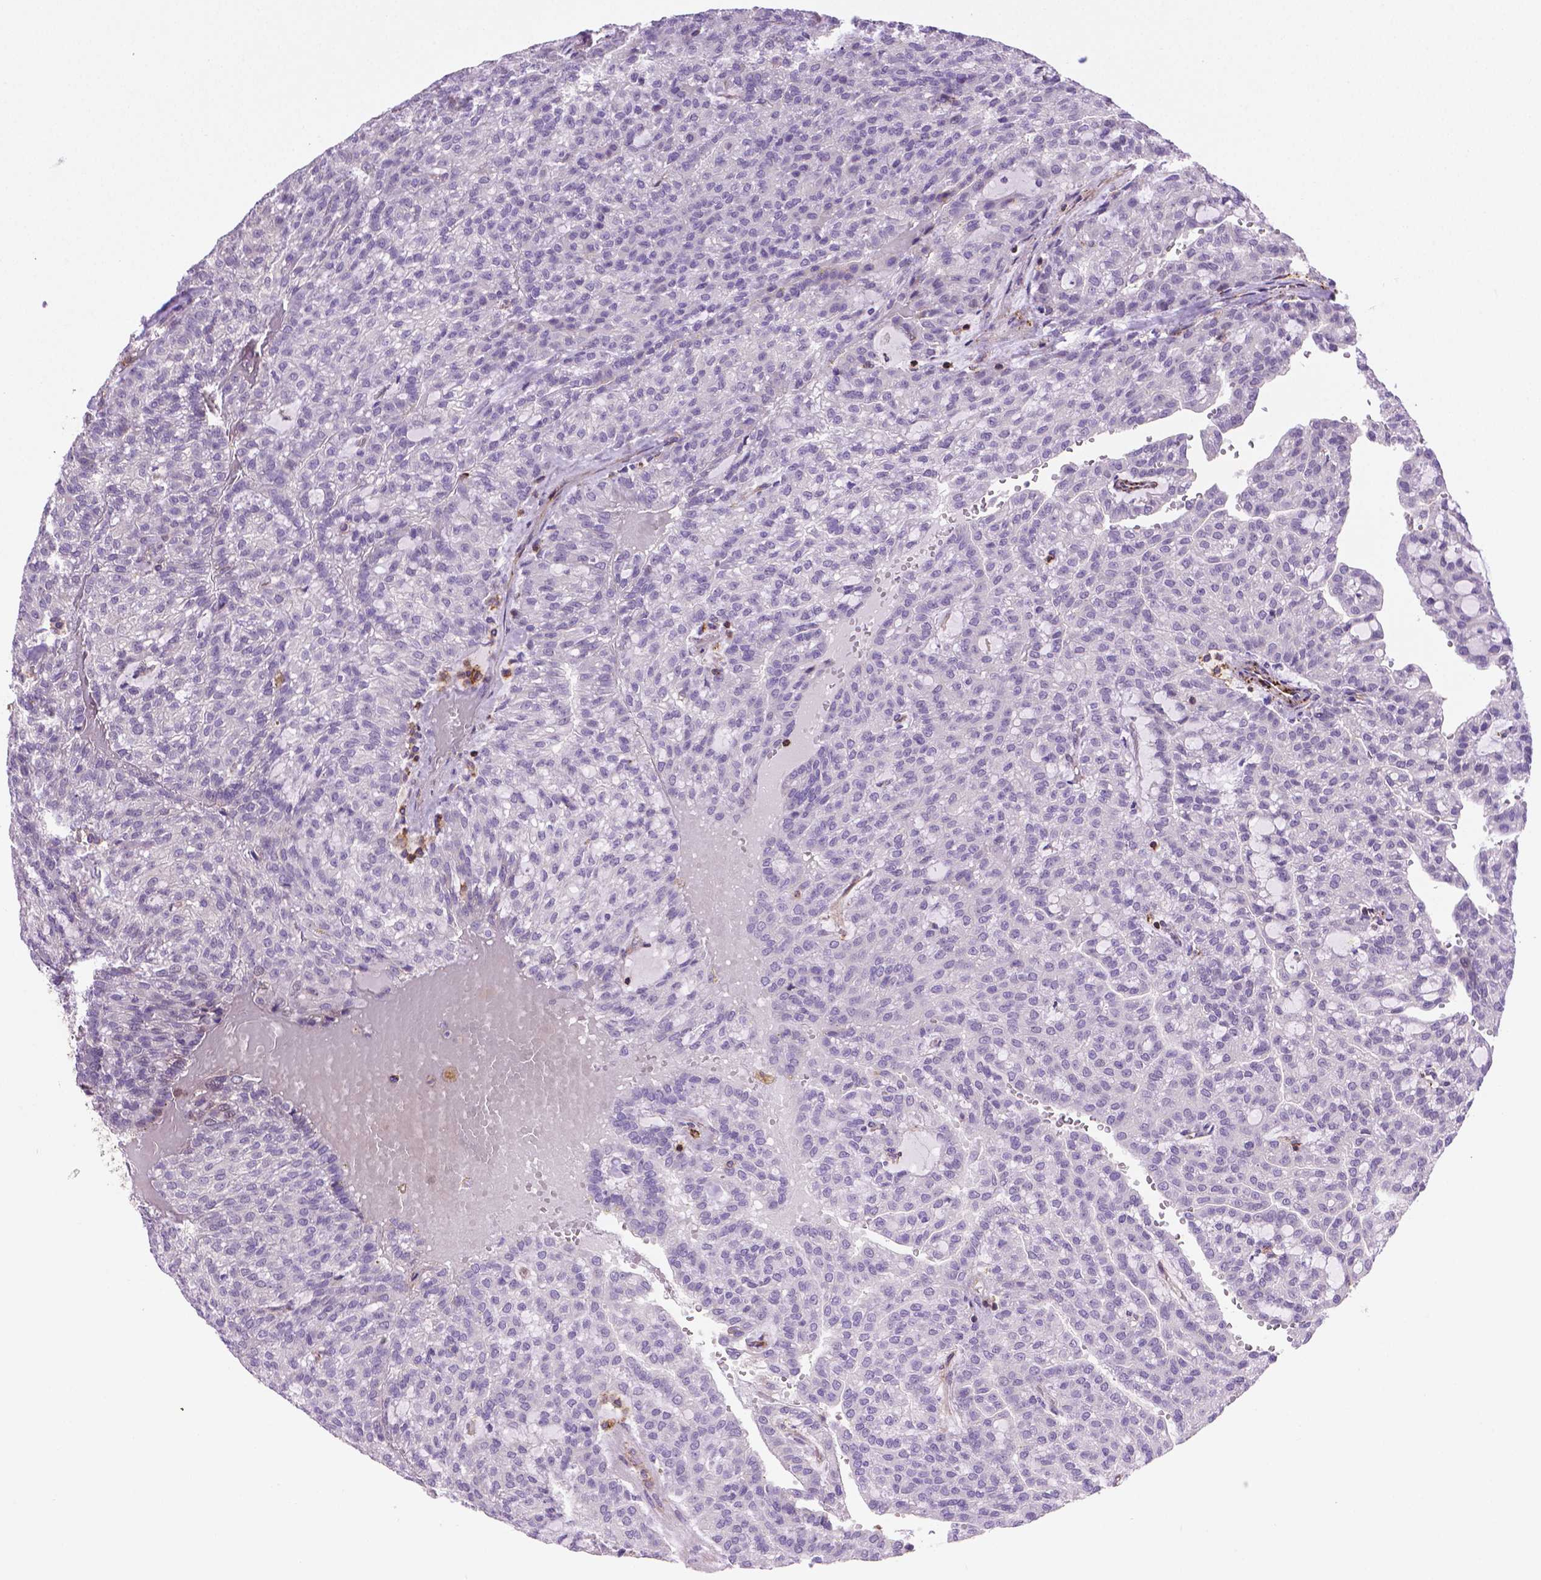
{"staining": {"intensity": "negative", "quantity": "none", "location": "none"}, "tissue": "renal cancer", "cell_type": "Tumor cells", "image_type": "cancer", "snomed": [{"axis": "morphology", "description": "Adenocarcinoma, NOS"}, {"axis": "topography", "description": "Kidney"}], "caption": "The image exhibits no significant positivity in tumor cells of renal cancer (adenocarcinoma).", "gene": "ACAD10", "patient": {"sex": "male", "age": 63}}